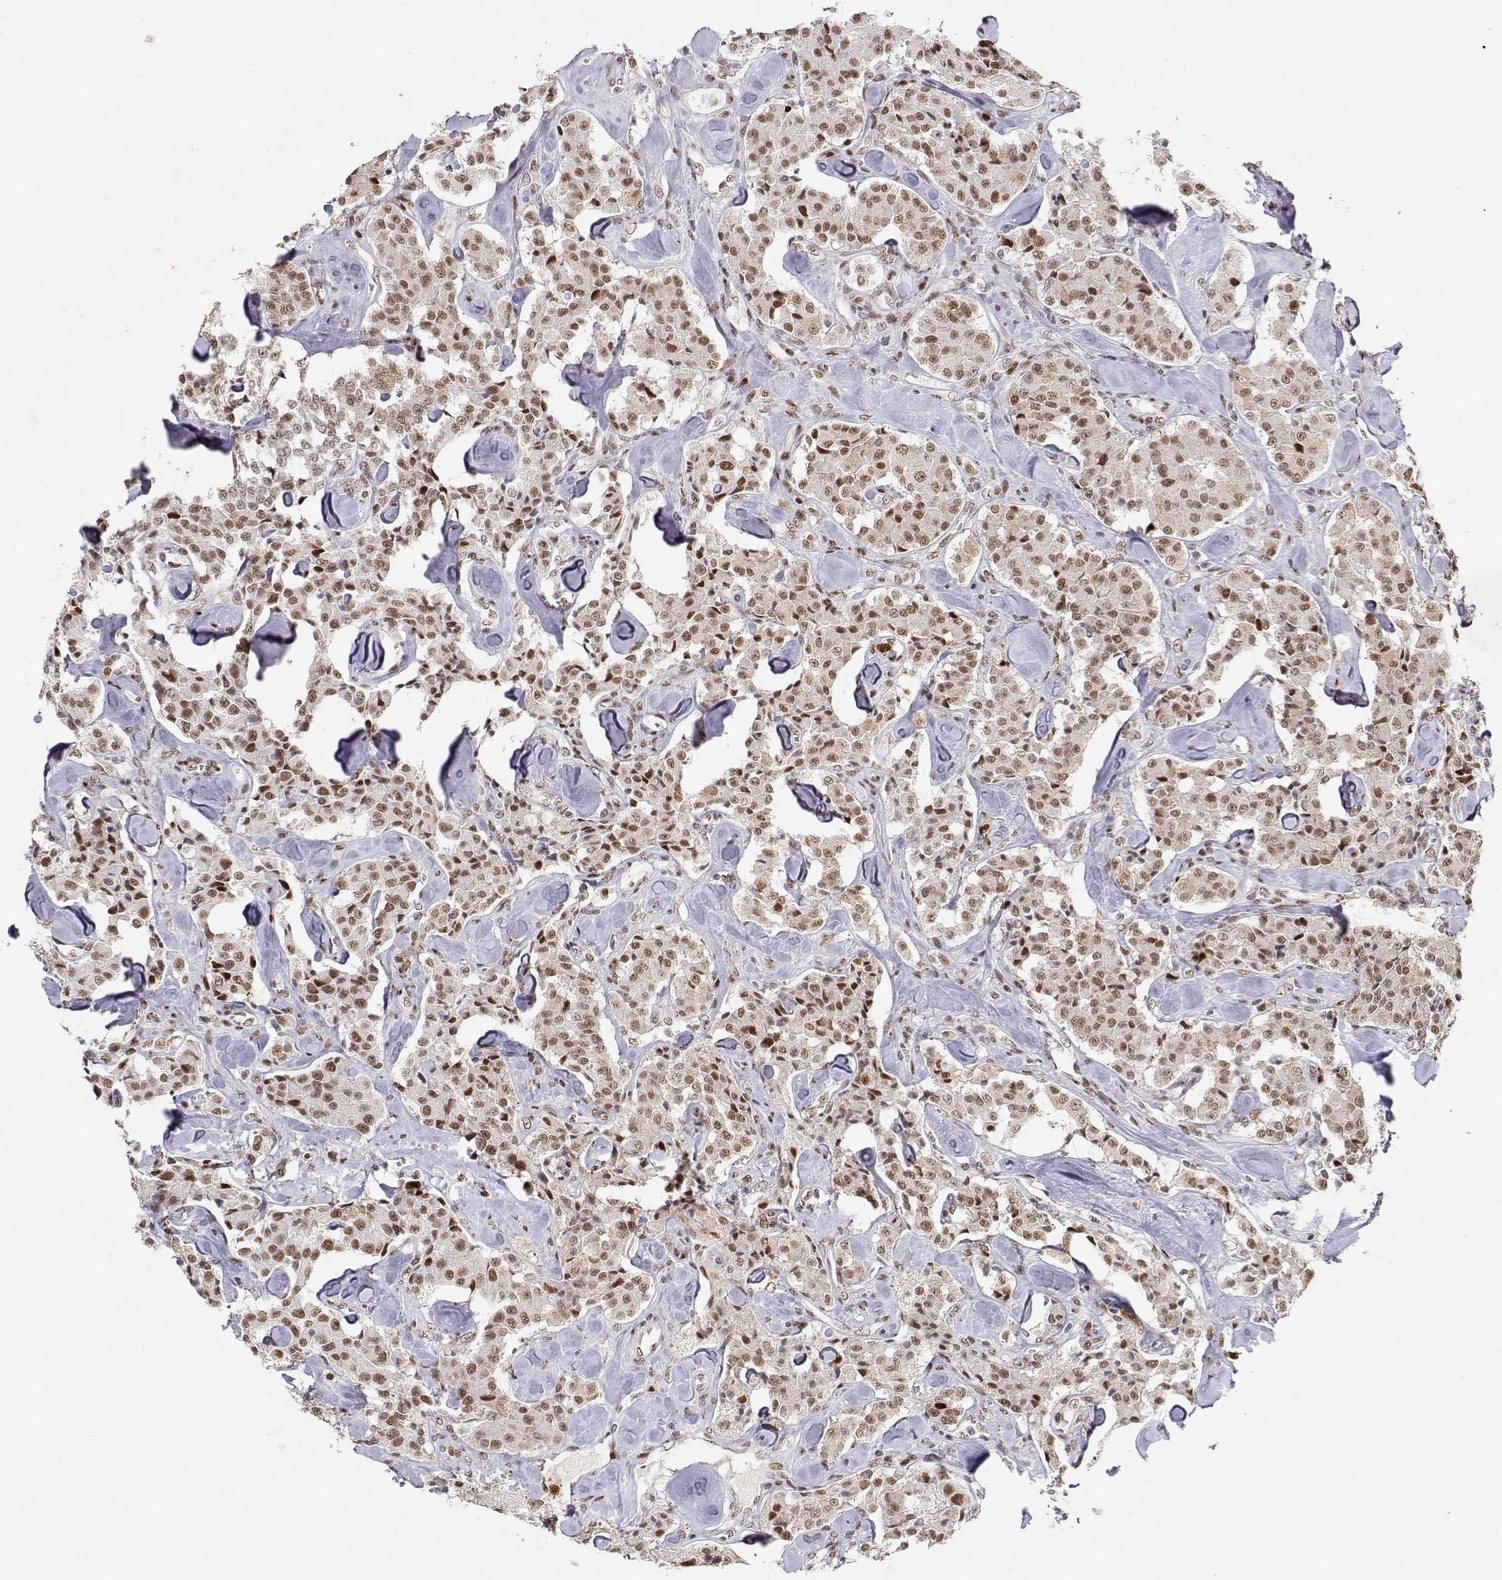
{"staining": {"intensity": "moderate", "quantity": ">75%", "location": "nuclear"}, "tissue": "carcinoid", "cell_type": "Tumor cells", "image_type": "cancer", "snomed": [{"axis": "morphology", "description": "Carcinoid, malignant, NOS"}, {"axis": "topography", "description": "Pancreas"}], "caption": "Immunohistochemistry (DAB (3,3'-diaminobenzidine)) staining of human carcinoid exhibits moderate nuclear protein expression in about >75% of tumor cells.", "gene": "RSF1", "patient": {"sex": "male", "age": 41}}